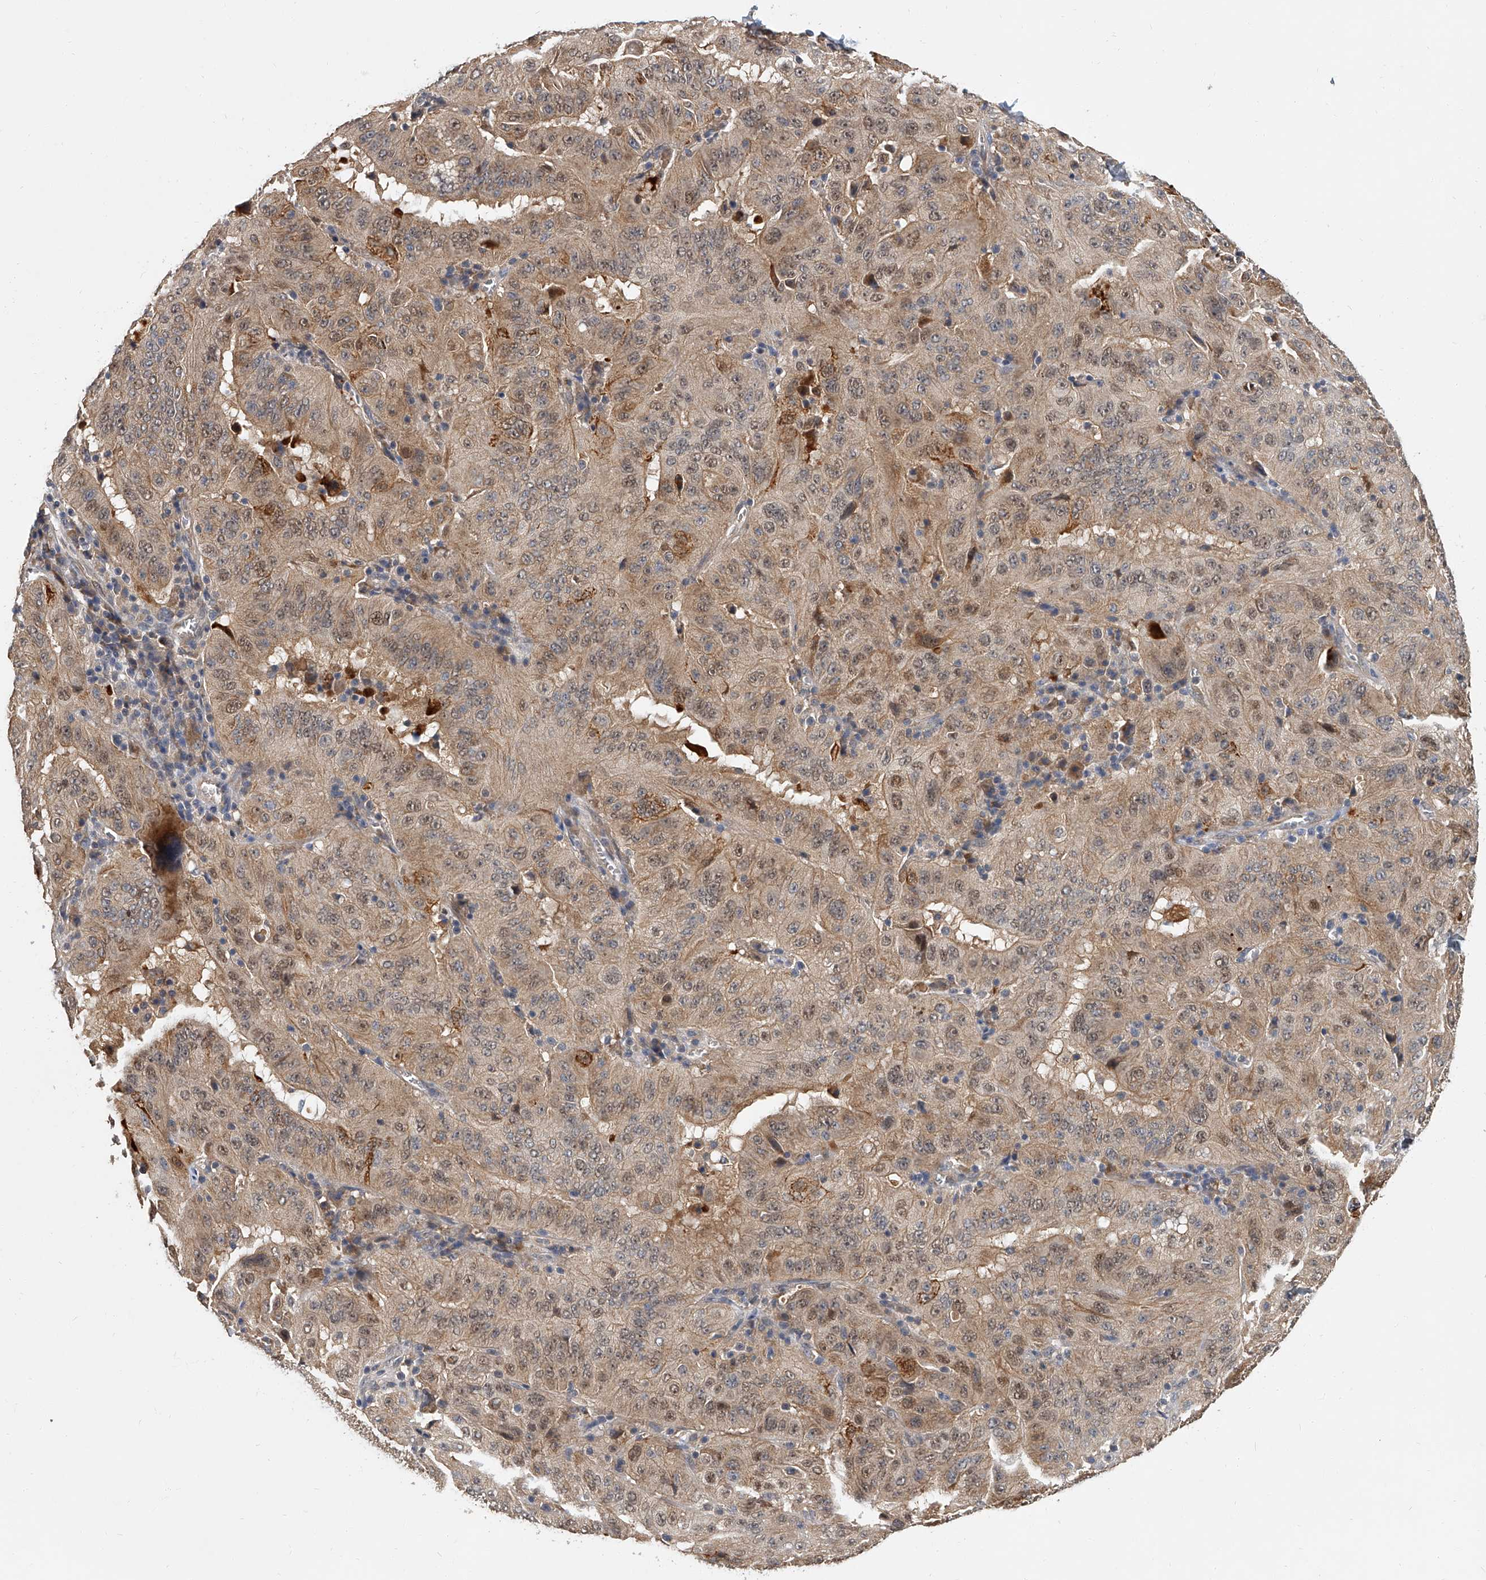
{"staining": {"intensity": "weak", "quantity": ">75%", "location": "cytoplasmic/membranous,nuclear"}, "tissue": "pancreatic cancer", "cell_type": "Tumor cells", "image_type": "cancer", "snomed": [{"axis": "morphology", "description": "Adenocarcinoma, NOS"}, {"axis": "topography", "description": "Pancreas"}], "caption": "DAB immunohistochemical staining of adenocarcinoma (pancreatic) exhibits weak cytoplasmic/membranous and nuclear protein staining in about >75% of tumor cells.", "gene": "JAG2", "patient": {"sex": "male", "age": 63}}